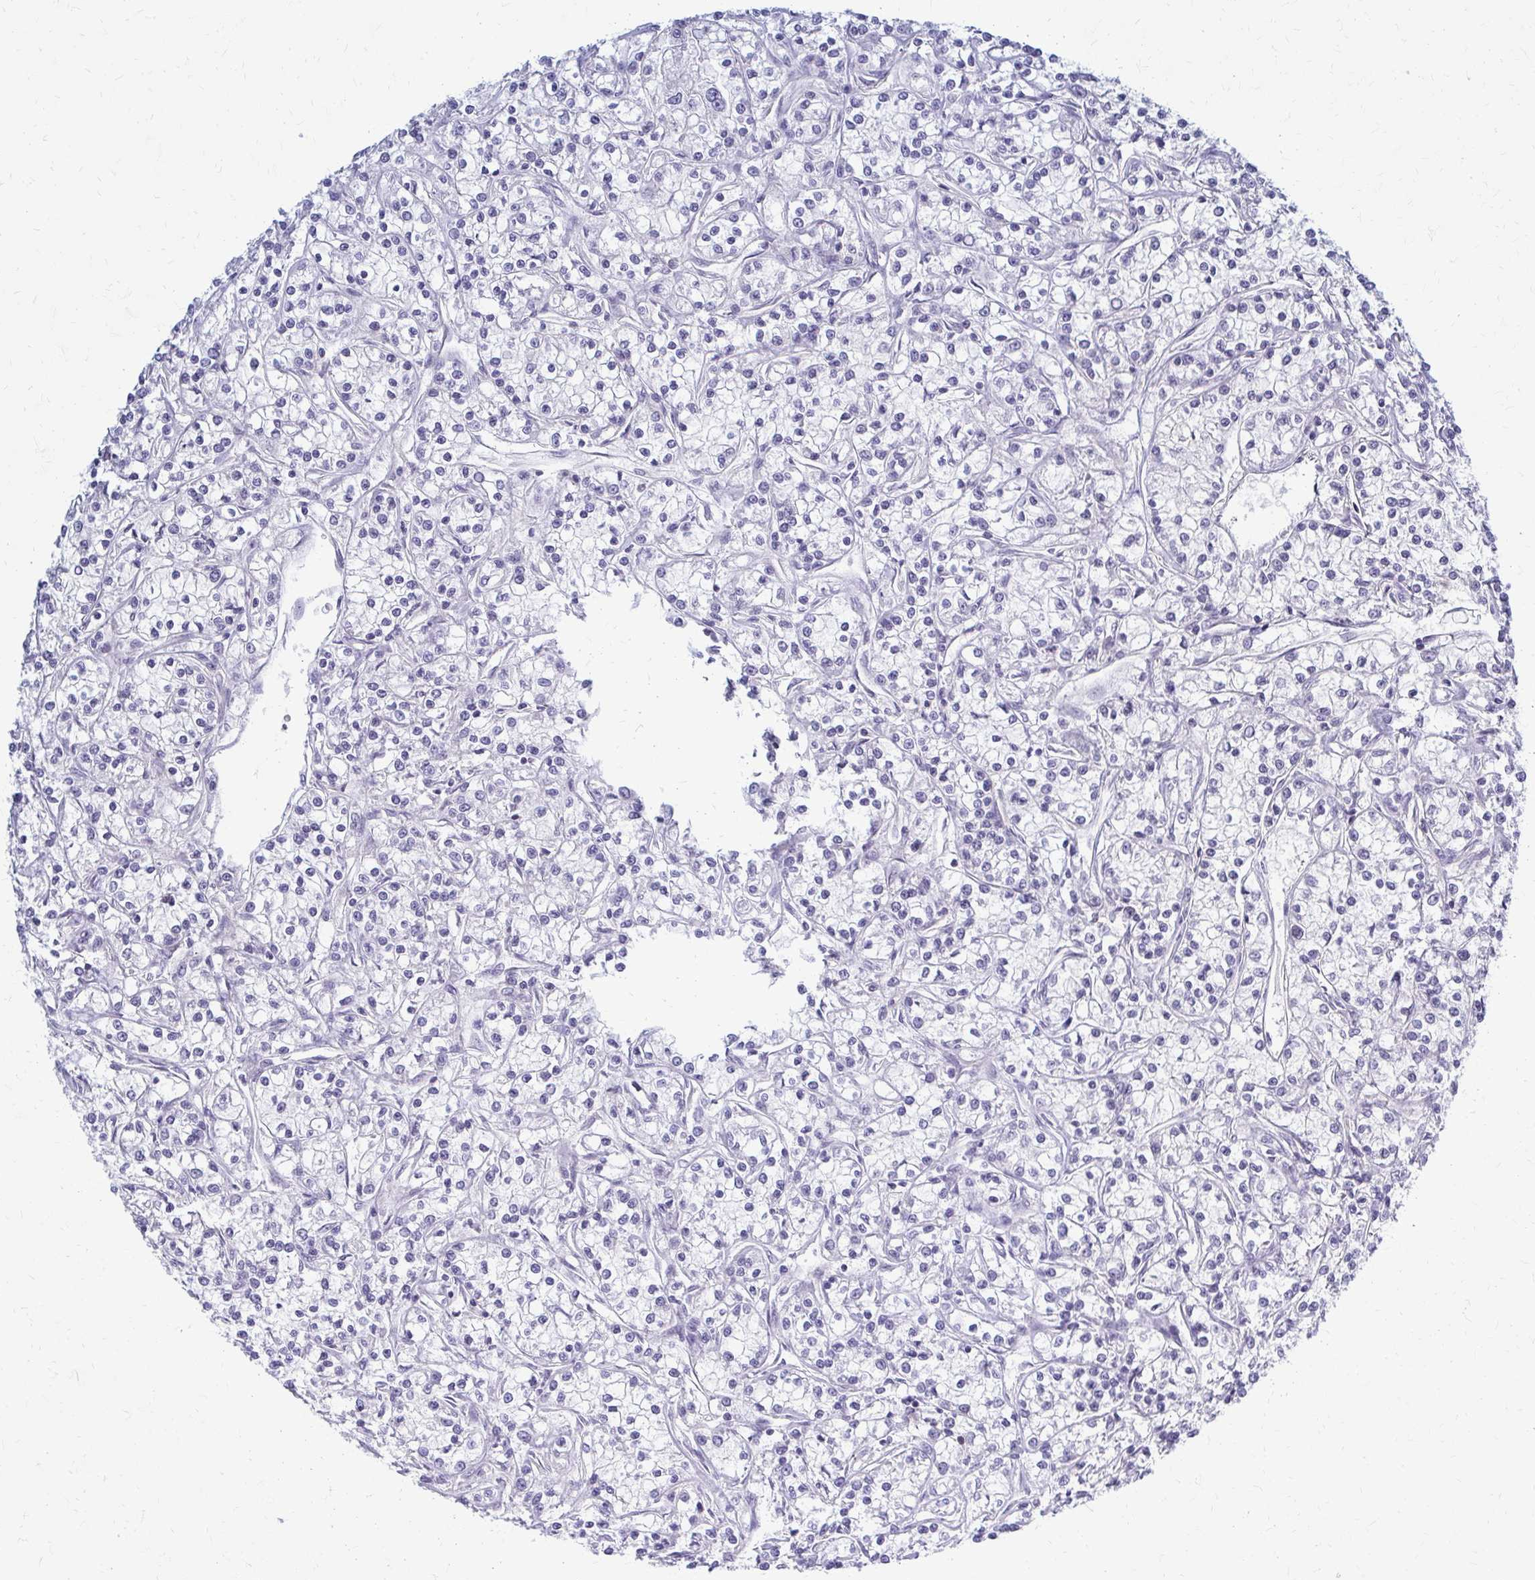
{"staining": {"intensity": "negative", "quantity": "none", "location": "none"}, "tissue": "renal cancer", "cell_type": "Tumor cells", "image_type": "cancer", "snomed": [{"axis": "morphology", "description": "Adenocarcinoma, NOS"}, {"axis": "topography", "description": "Kidney"}], "caption": "Protein analysis of renal adenocarcinoma displays no significant staining in tumor cells. (IHC, brightfield microscopy, high magnification).", "gene": "MCRIP2", "patient": {"sex": "female", "age": 59}}